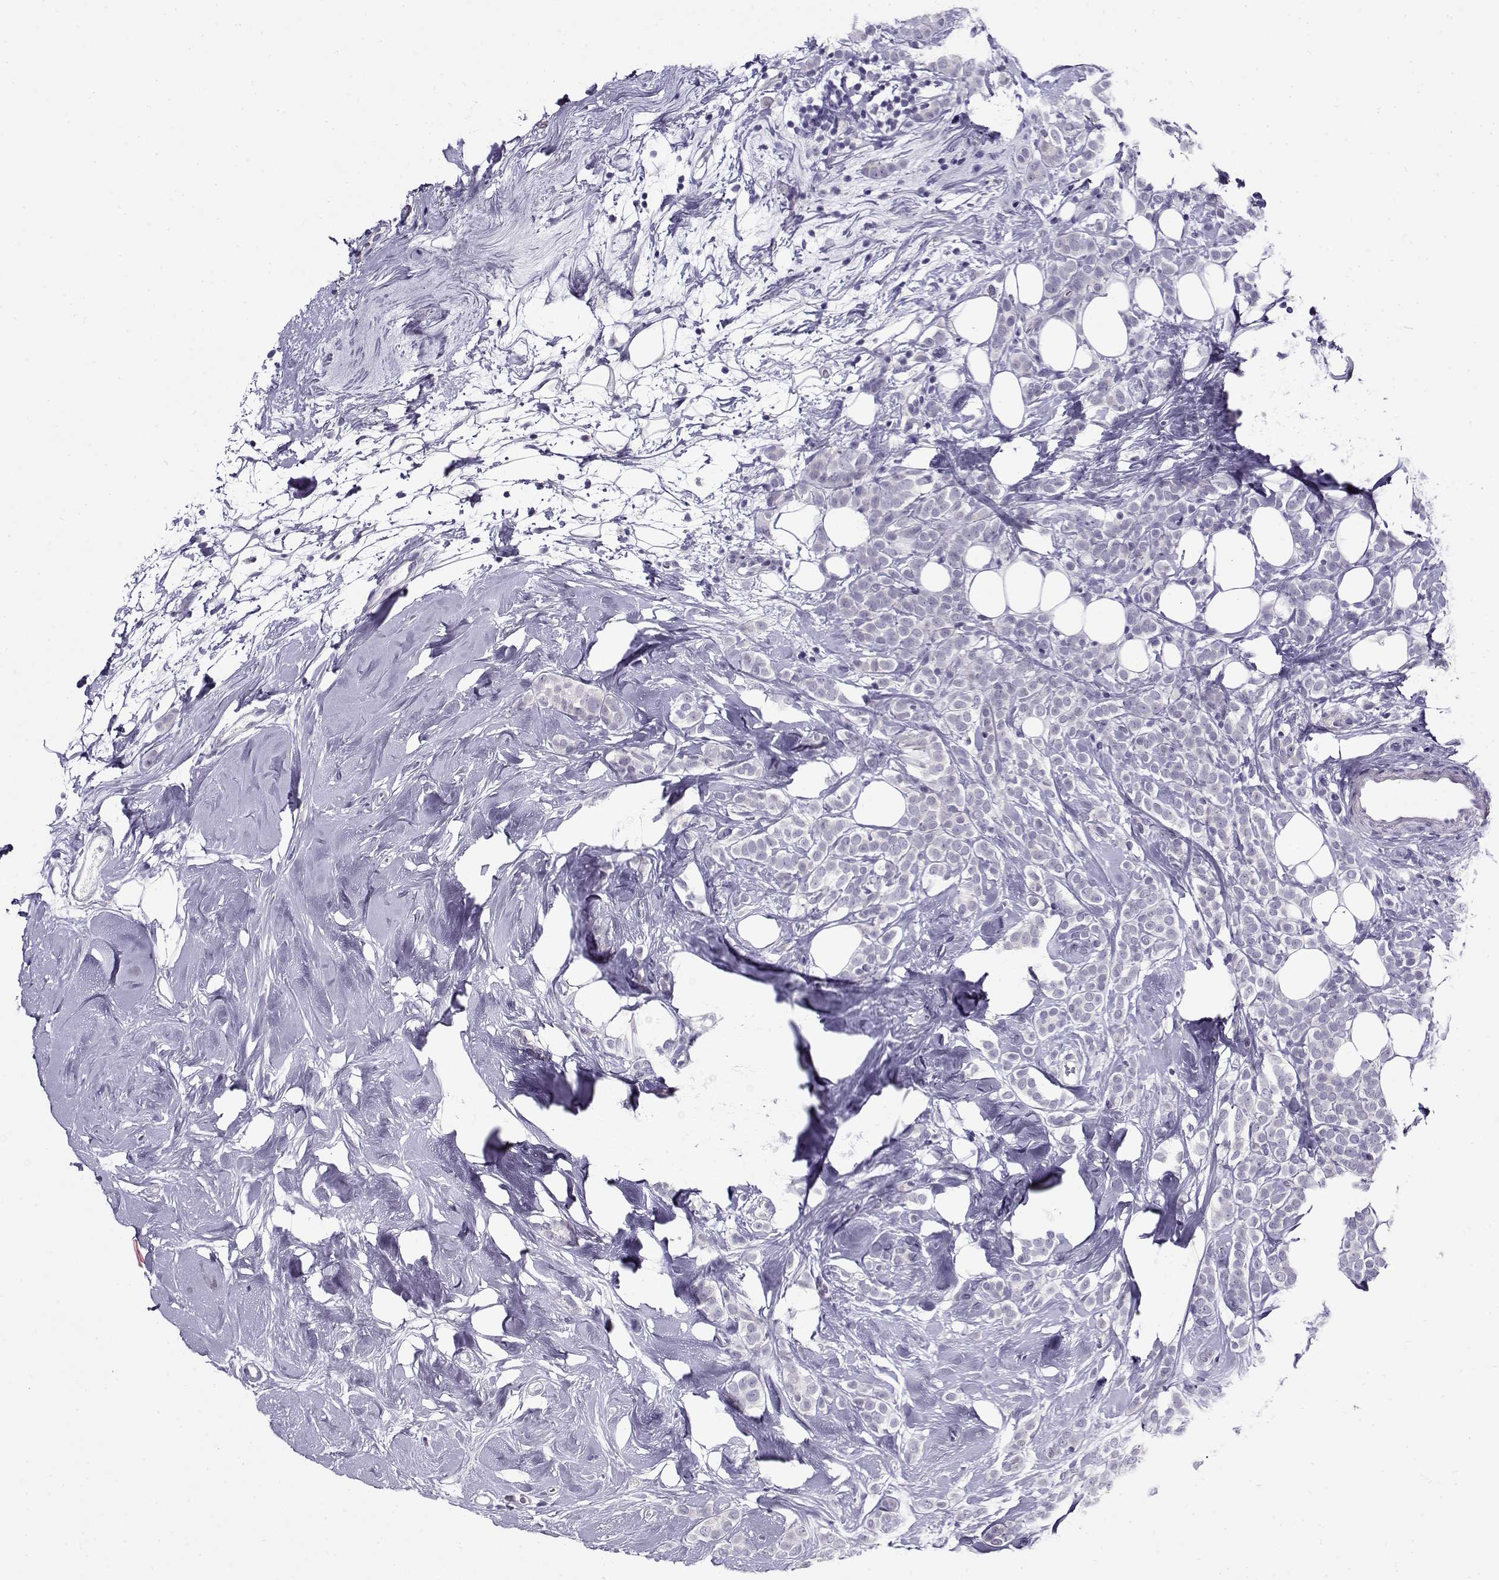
{"staining": {"intensity": "negative", "quantity": "none", "location": "none"}, "tissue": "breast cancer", "cell_type": "Tumor cells", "image_type": "cancer", "snomed": [{"axis": "morphology", "description": "Lobular carcinoma"}, {"axis": "topography", "description": "Breast"}], "caption": "Breast lobular carcinoma stained for a protein using immunohistochemistry (IHC) exhibits no positivity tumor cells.", "gene": "FEZF1", "patient": {"sex": "female", "age": 49}}